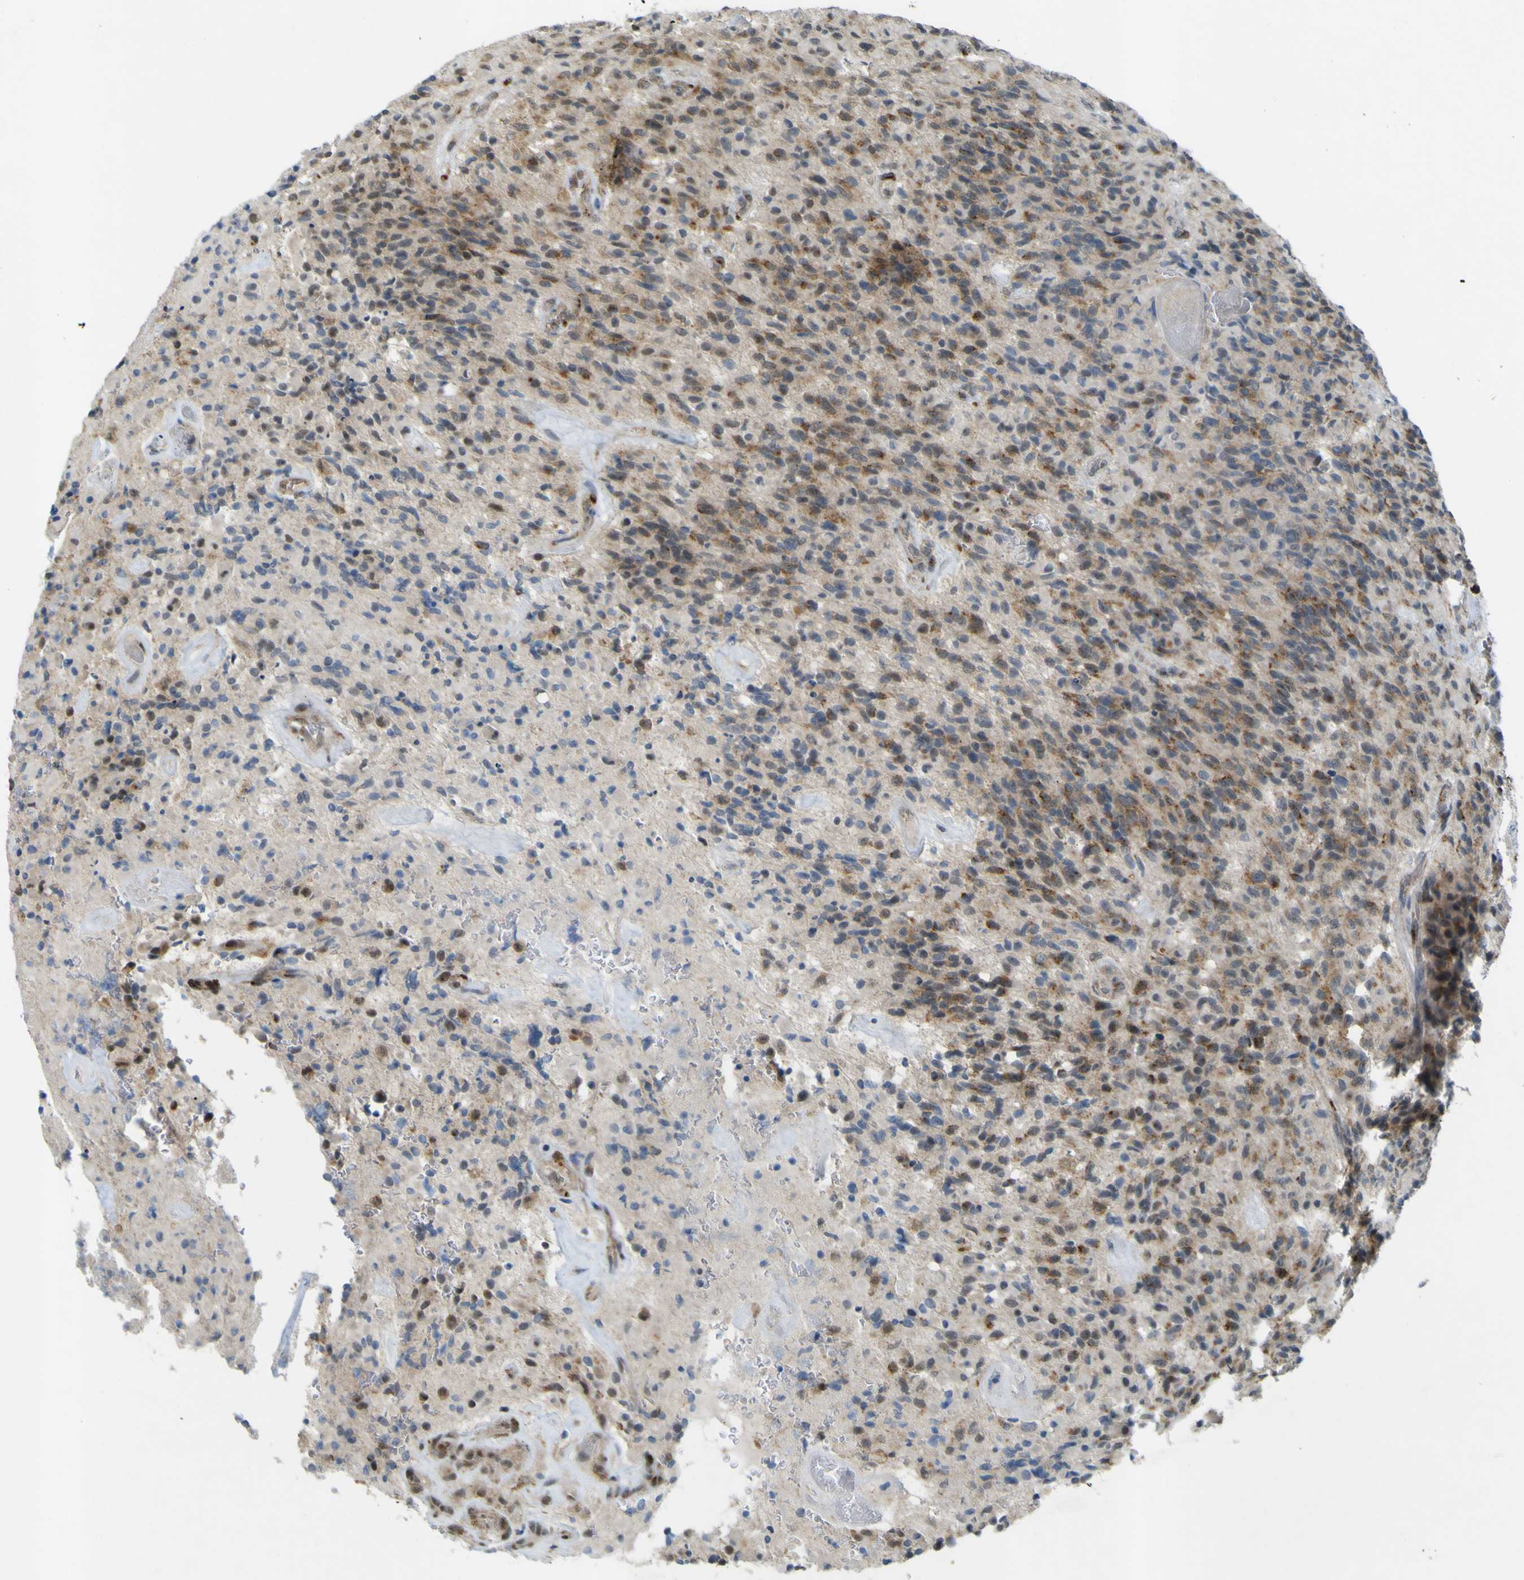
{"staining": {"intensity": "weak", "quantity": "25%-75%", "location": "nuclear"}, "tissue": "glioma", "cell_type": "Tumor cells", "image_type": "cancer", "snomed": [{"axis": "morphology", "description": "Glioma, malignant, High grade"}, {"axis": "topography", "description": "Brain"}], "caption": "A low amount of weak nuclear staining is identified in about 25%-75% of tumor cells in malignant high-grade glioma tissue.", "gene": "IGF2R", "patient": {"sex": "male", "age": 71}}